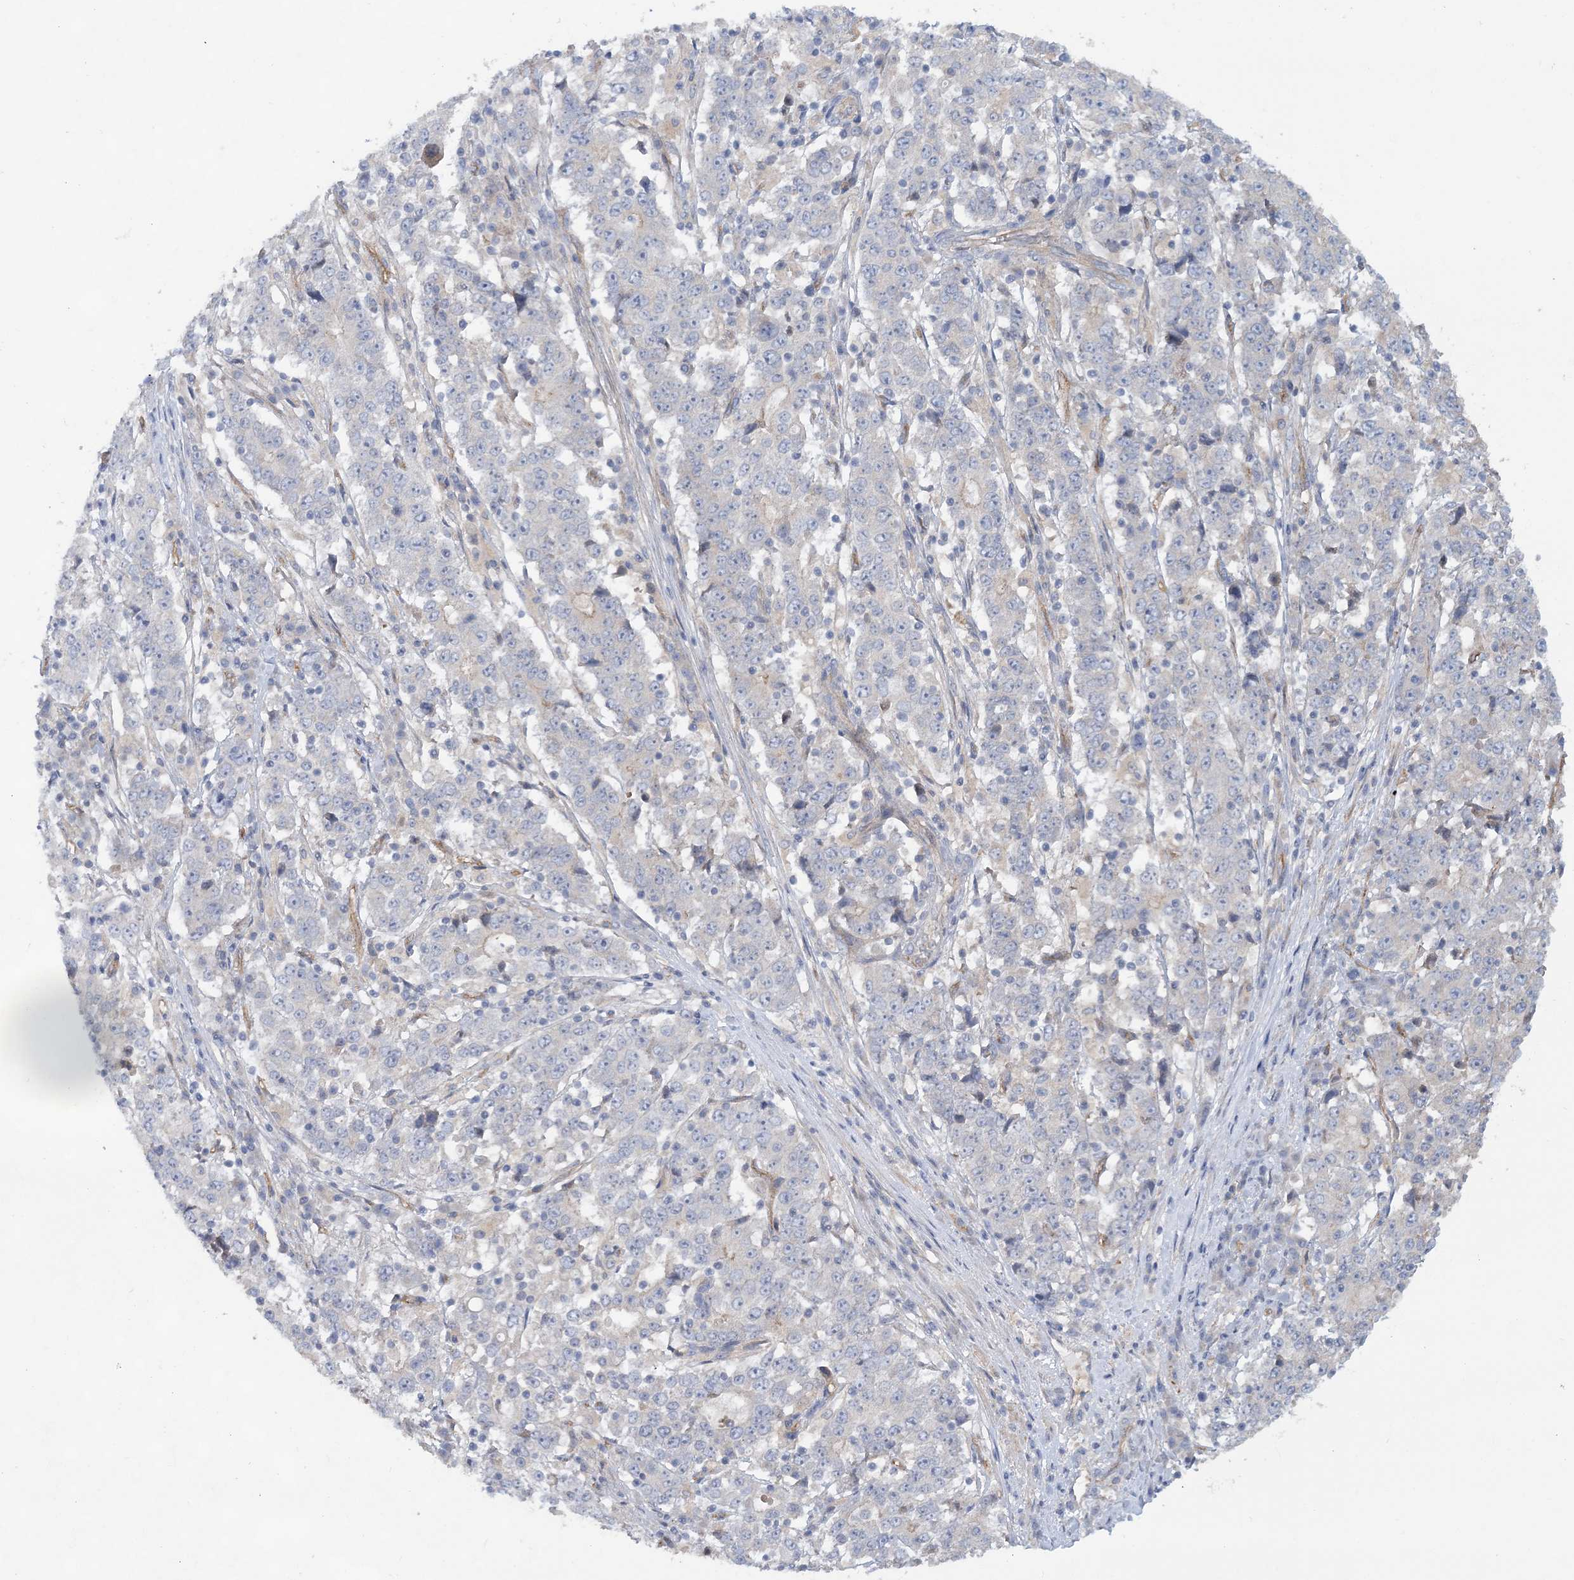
{"staining": {"intensity": "negative", "quantity": "none", "location": "none"}, "tissue": "stomach cancer", "cell_type": "Tumor cells", "image_type": "cancer", "snomed": [{"axis": "morphology", "description": "Adenocarcinoma, NOS"}, {"axis": "topography", "description": "Stomach"}], "caption": "Tumor cells show no significant protein positivity in adenocarcinoma (stomach).", "gene": "RAI14", "patient": {"sex": "male", "age": 59}}